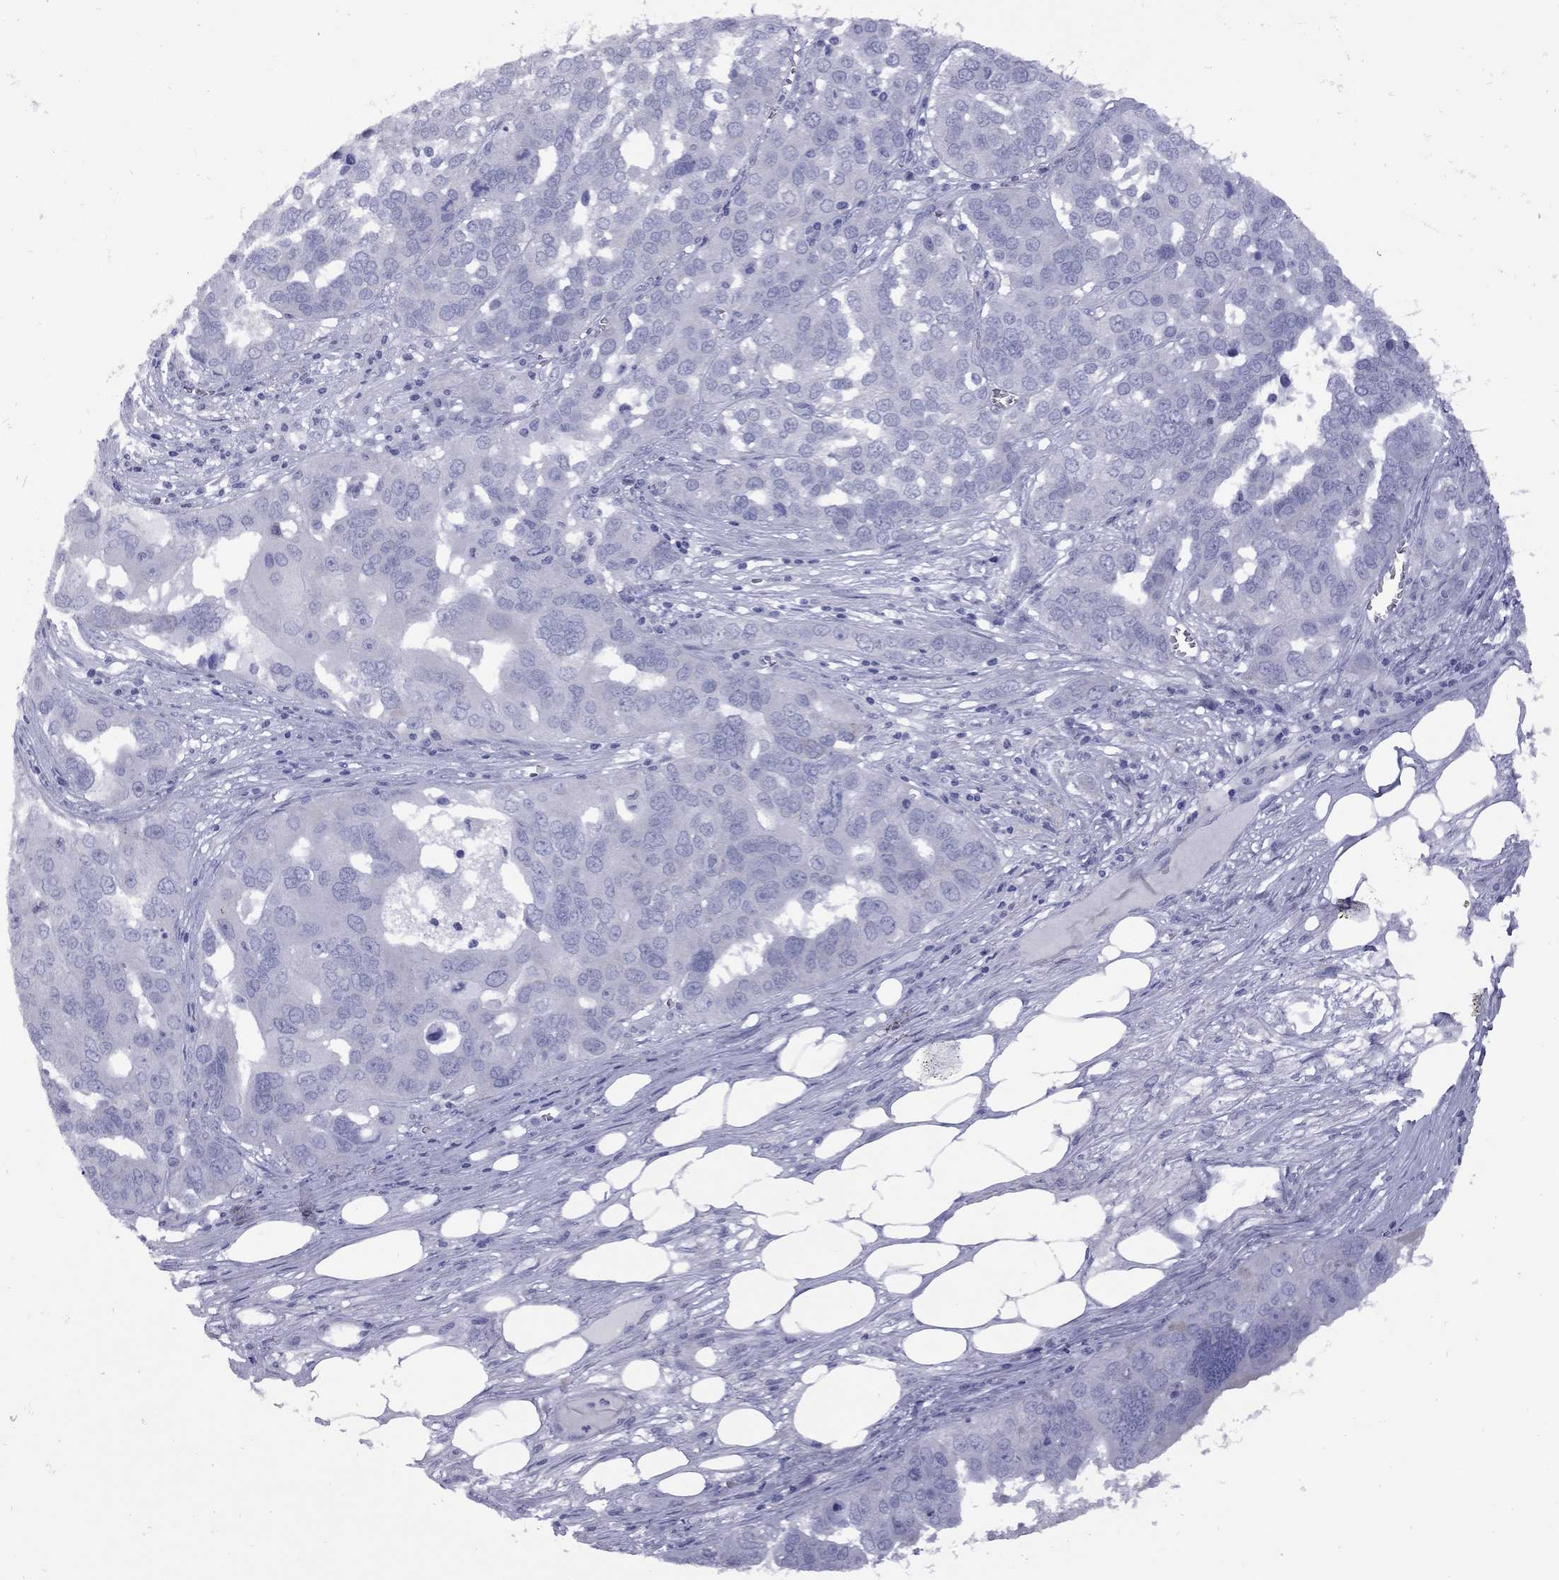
{"staining": {"intensity": "negative", "quantity": "none", "location": "none"}, "tissue": "ovarian cancer", "cell_type": "Tumor cells", "image_type": "cancer", "snomed": [{"axis": "morphology", "description": "Carcinoma, endometroid"}, {"axis": "topography", "description": "Soft tissue"}, {"axis": "topography", "description": "Ovary"}], "caption": "This photomicrograph is of ovarian cancer (endometroid carcinoma) stained with IHC to label a protein in brown with the nuclei are counter-stained blue. There is no expression in tumor cells.", "gene": "EPPIN", "patient": {"sex": "female", "age": 52}}